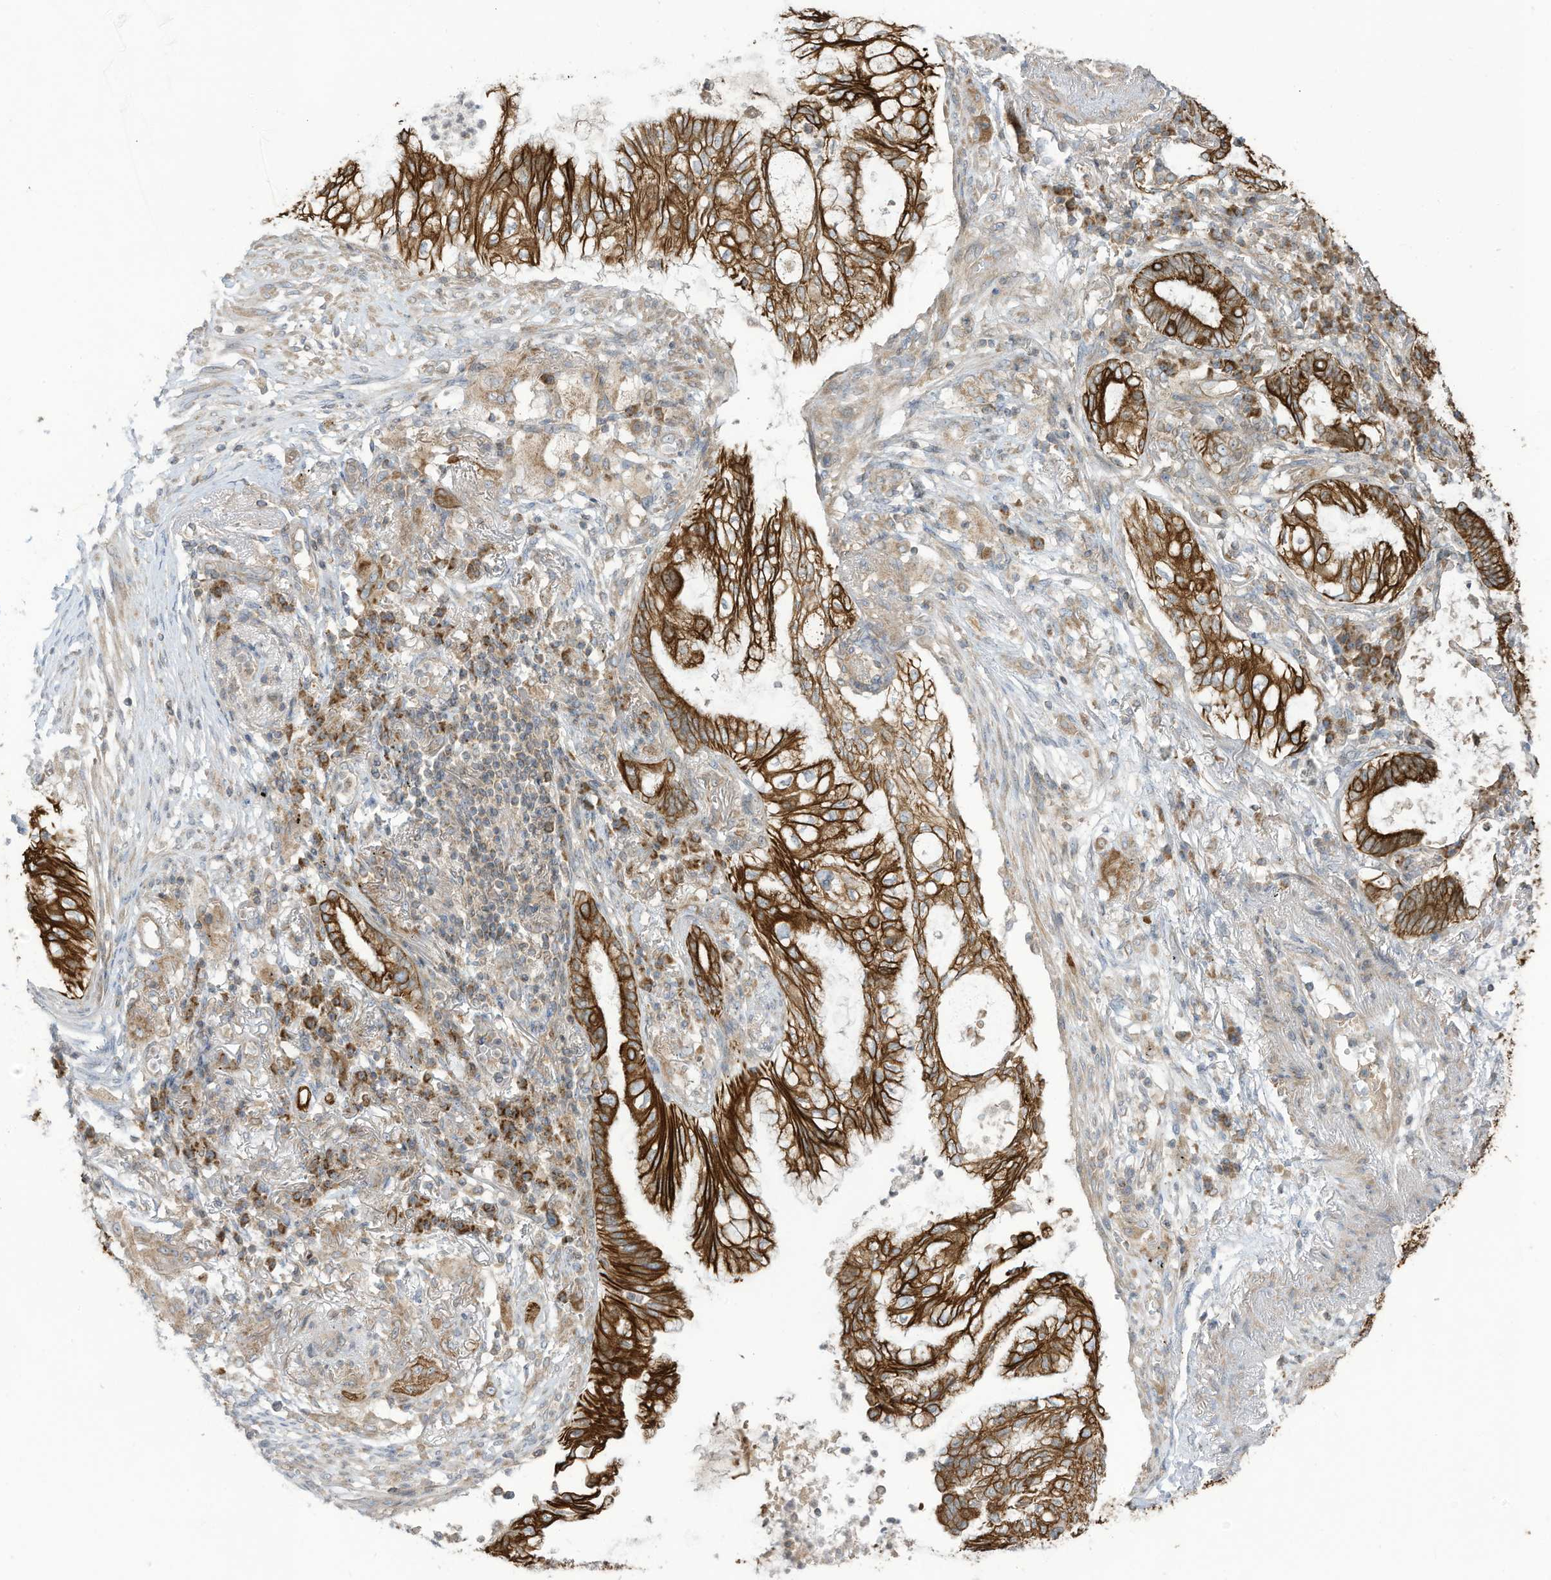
{"staining": {"intensity": "strong", "quantity": ">75%", "location": "cytoplasmic/membranous"}, "tissue": "lung cancer", "cell_type": "Tumor cells", "image_type": "cancer", "snomed": [{"axis": "morphology", "description": "Adenocarcinoma, NOS"}, {"axis": "topography", "description": "Lung"}], "caption": "Lung cancer stained with IHC reveals strong cytoplasmic/membranous staining in about >75% of tumor cells. (DAB (3,3'-diaminobenzidine) IHC, brown staining for protein, blue staining for nuclei).", "gene": "CGAS", "patient": {"sex": "female", "age": 70}}